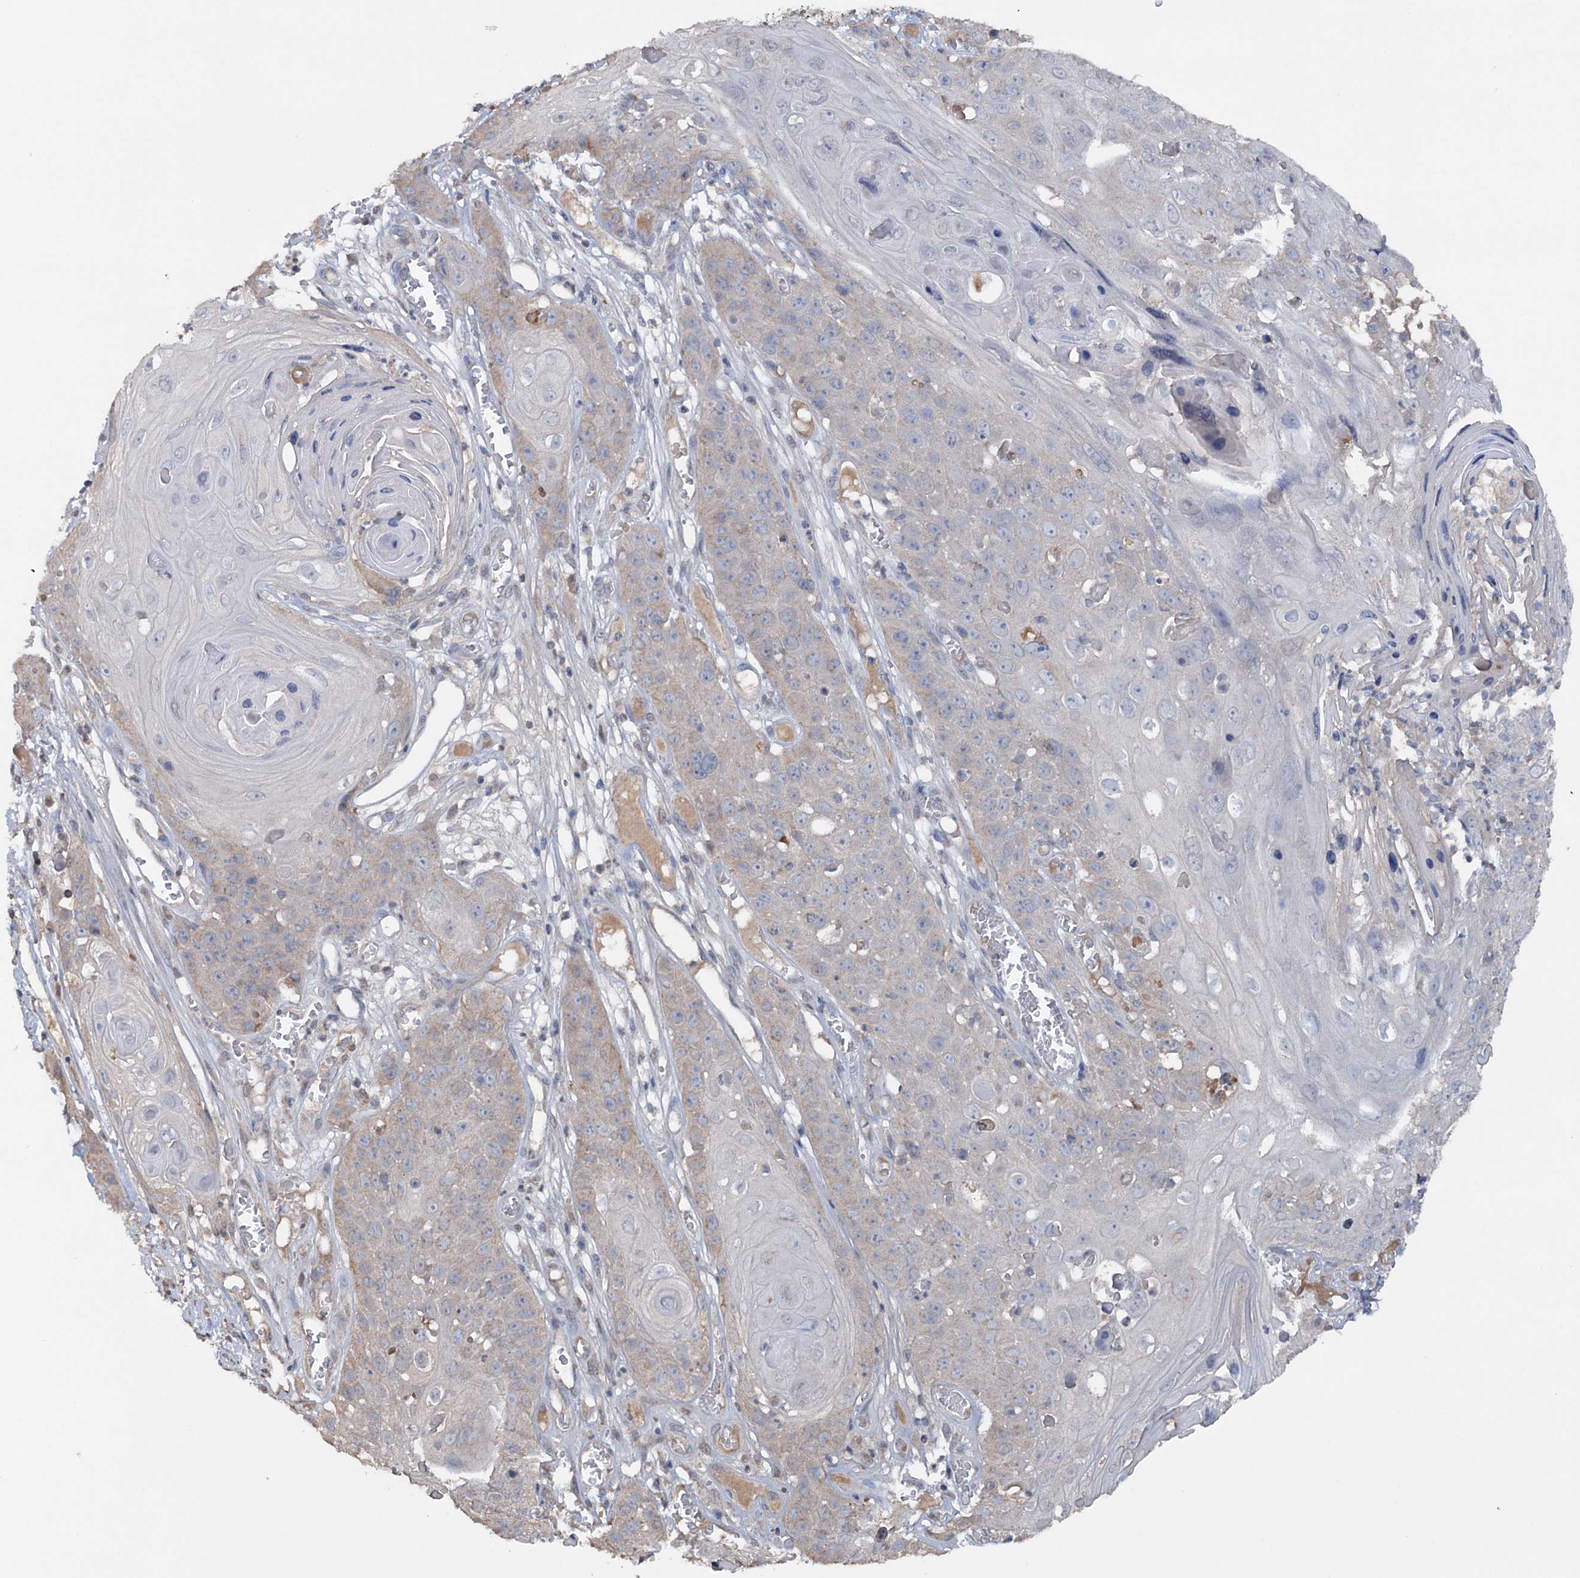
{"staining": {"intensity": "moderate", "quantity": "<25%", "location": "cytoplasmic/membranous"}, "tissue": "skin cancer", "cell_type": "Tumor cells", "image_type": "cancer", "snomed": [{"axis": "morphology", "description": "Squamous cell carcinoma, NOS"}, {"axis": "topography", "description": "Skin"}], "caption": "Skin squamous cell carcinoma stained with IHC demonstrates moderate cytoplasmic/membranous expression in about <25% of tumor cells.", "gene": "ARL13A", "patient": {"sex": "male", "age": 55}}